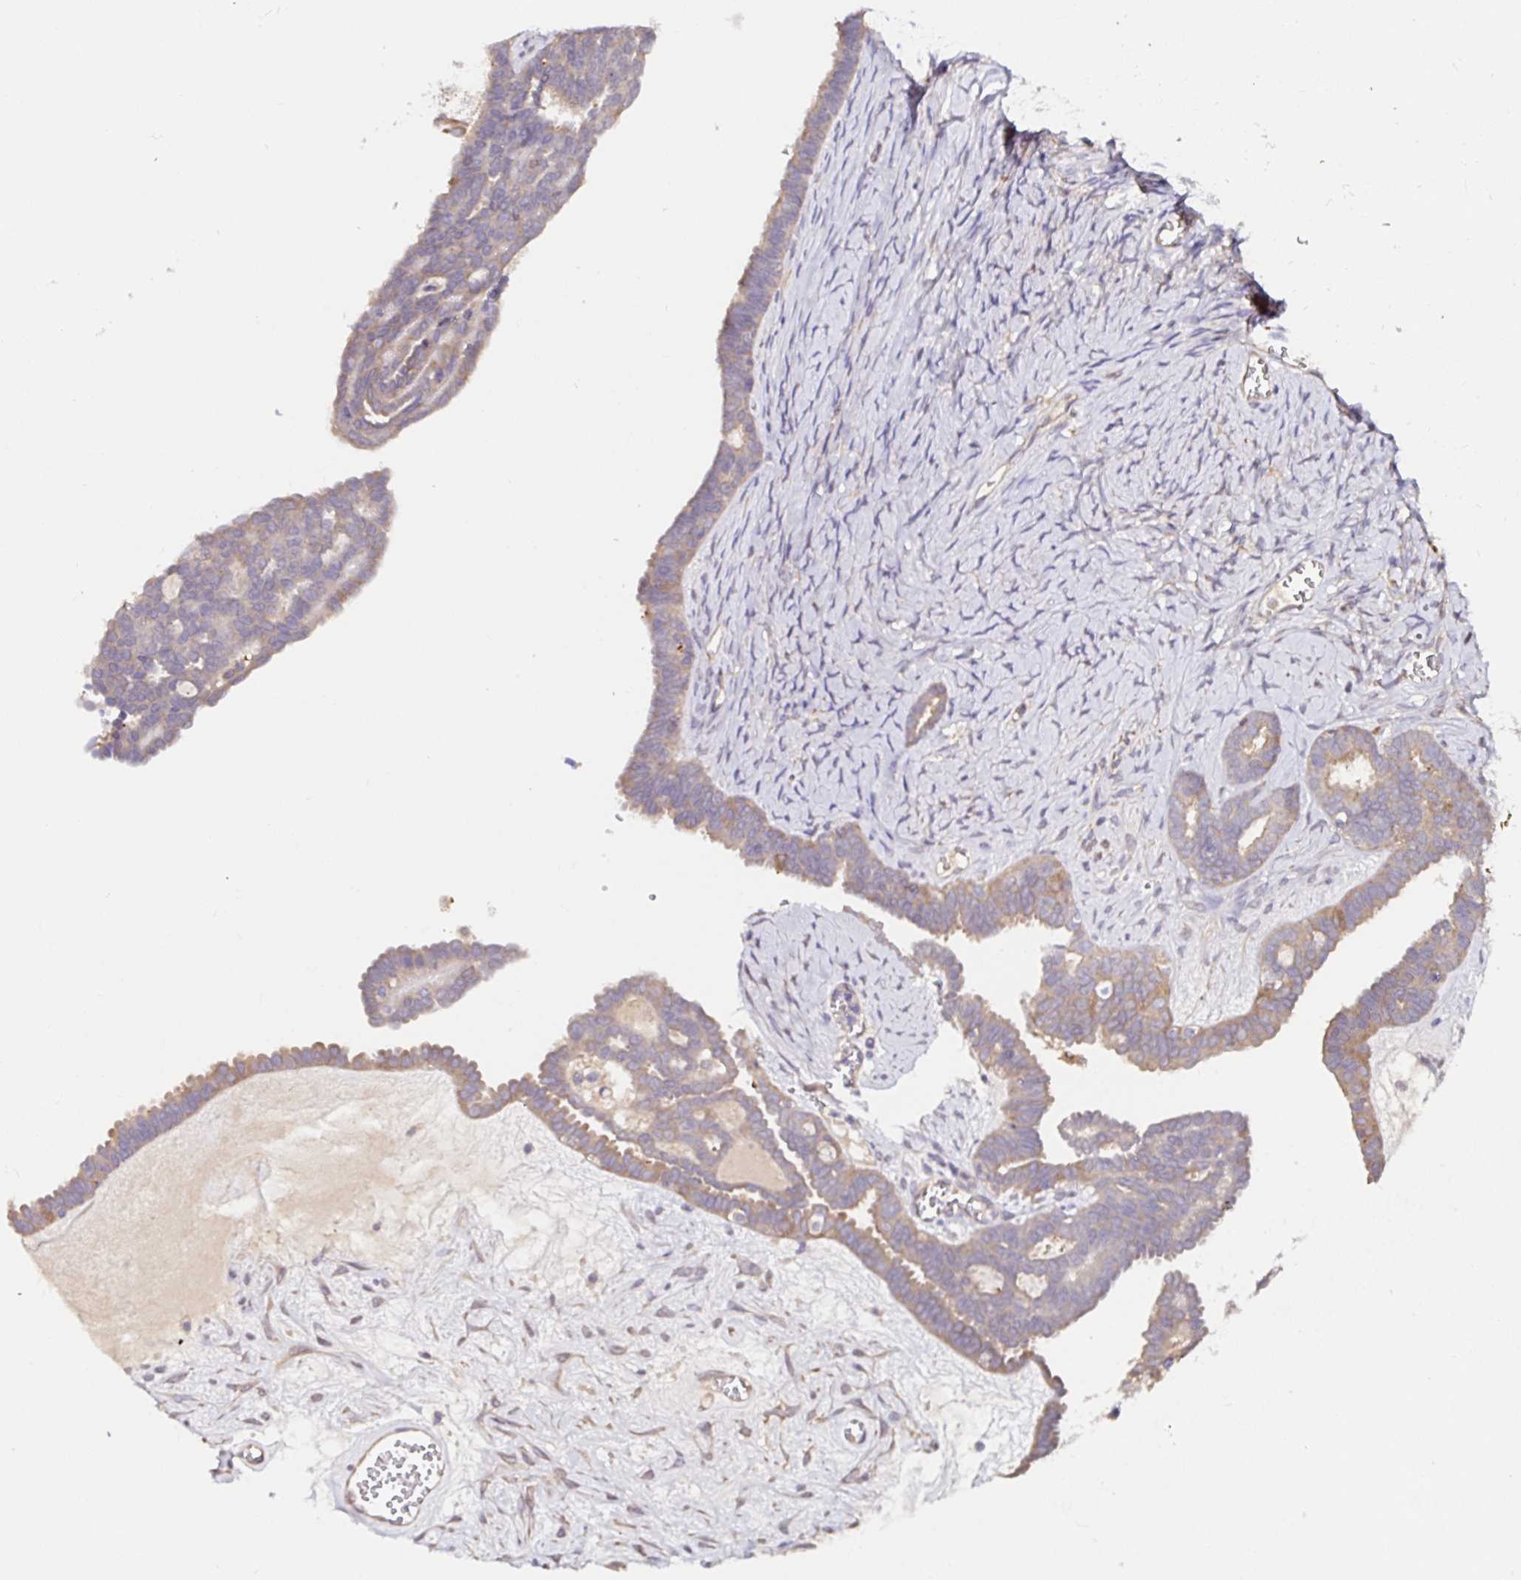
{"staining": {"intensity": "moderate", "quantity": "25%-75%", "location": "cytoplasmic/membranous"}, "tissue": "ovarian cancer", "cell_type": "Tumor cells", "image_type": "cancer", "snomed": [{"axis": "morphology", "description": "Cystadenocarcinoma, serous, NOS"}, {"axis": "topography", "description": "Ovary"}], "caption": "A brown stain highlights moderate cytoplasmic/membranous staining of a protein in human ovarian cancer (serous cystadenocarcinoma) tumor cells.", "gene": "RSRP1", "patient": {"sex": "female", "age": 71}}